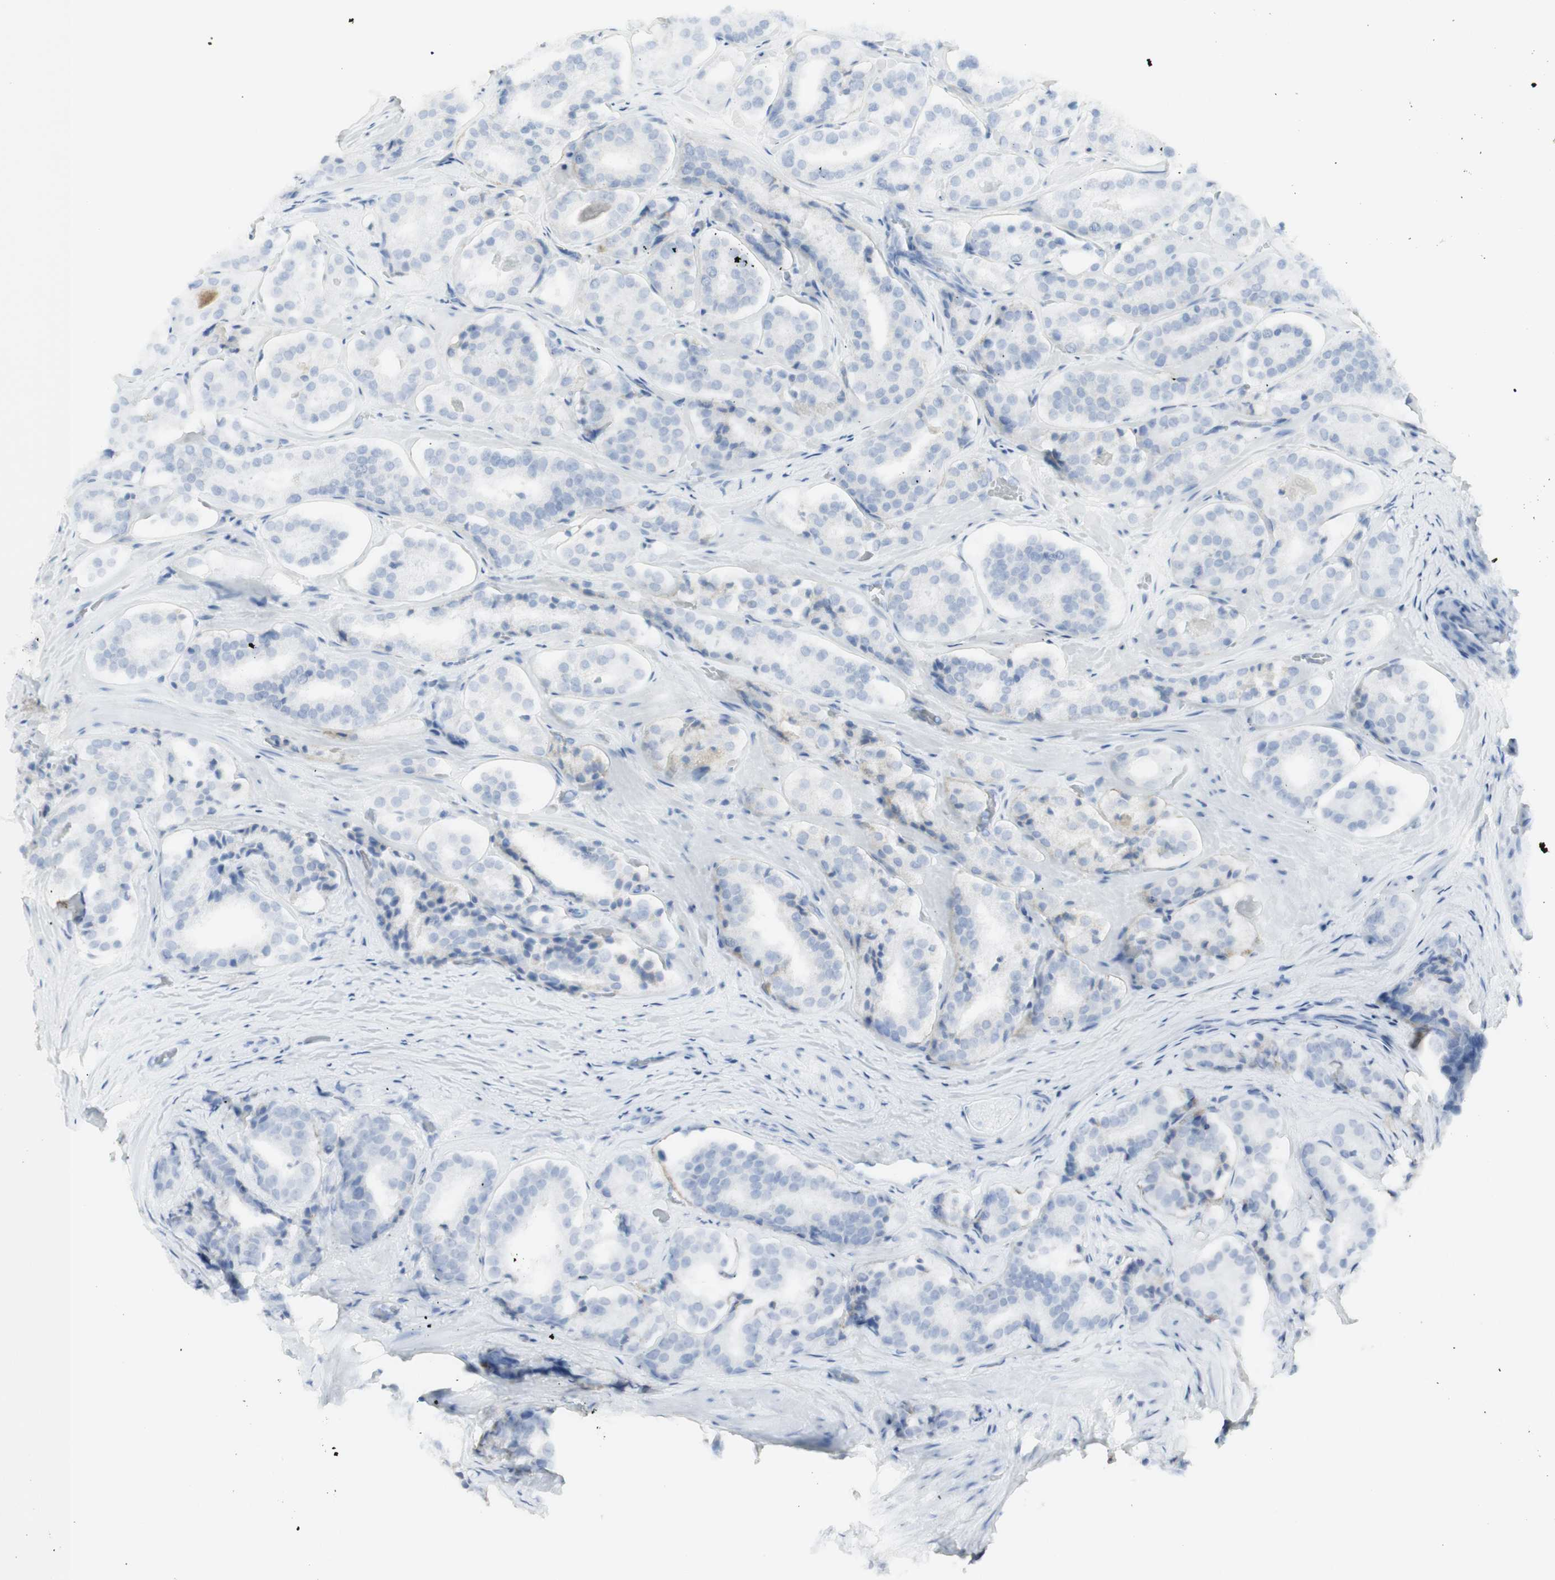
{"staining": {"intensity": "negative", "quantity": "none", "location": "none"}, "tissue": "prostate cancer", "cell_type": "Tumor cells", "image_type": "cancer", "snomed": [{"axis": "morphology", "description": "Adenocarcinoma, High grade"}, {"axis": "topography", "description": "Prostate"}], "caption": "The micrograph reveals no staining of tumor cells in high-grade adenocarcinoma (prostate).", "gene": "MDK", "patient": {"sex": "male", "age": 60}}